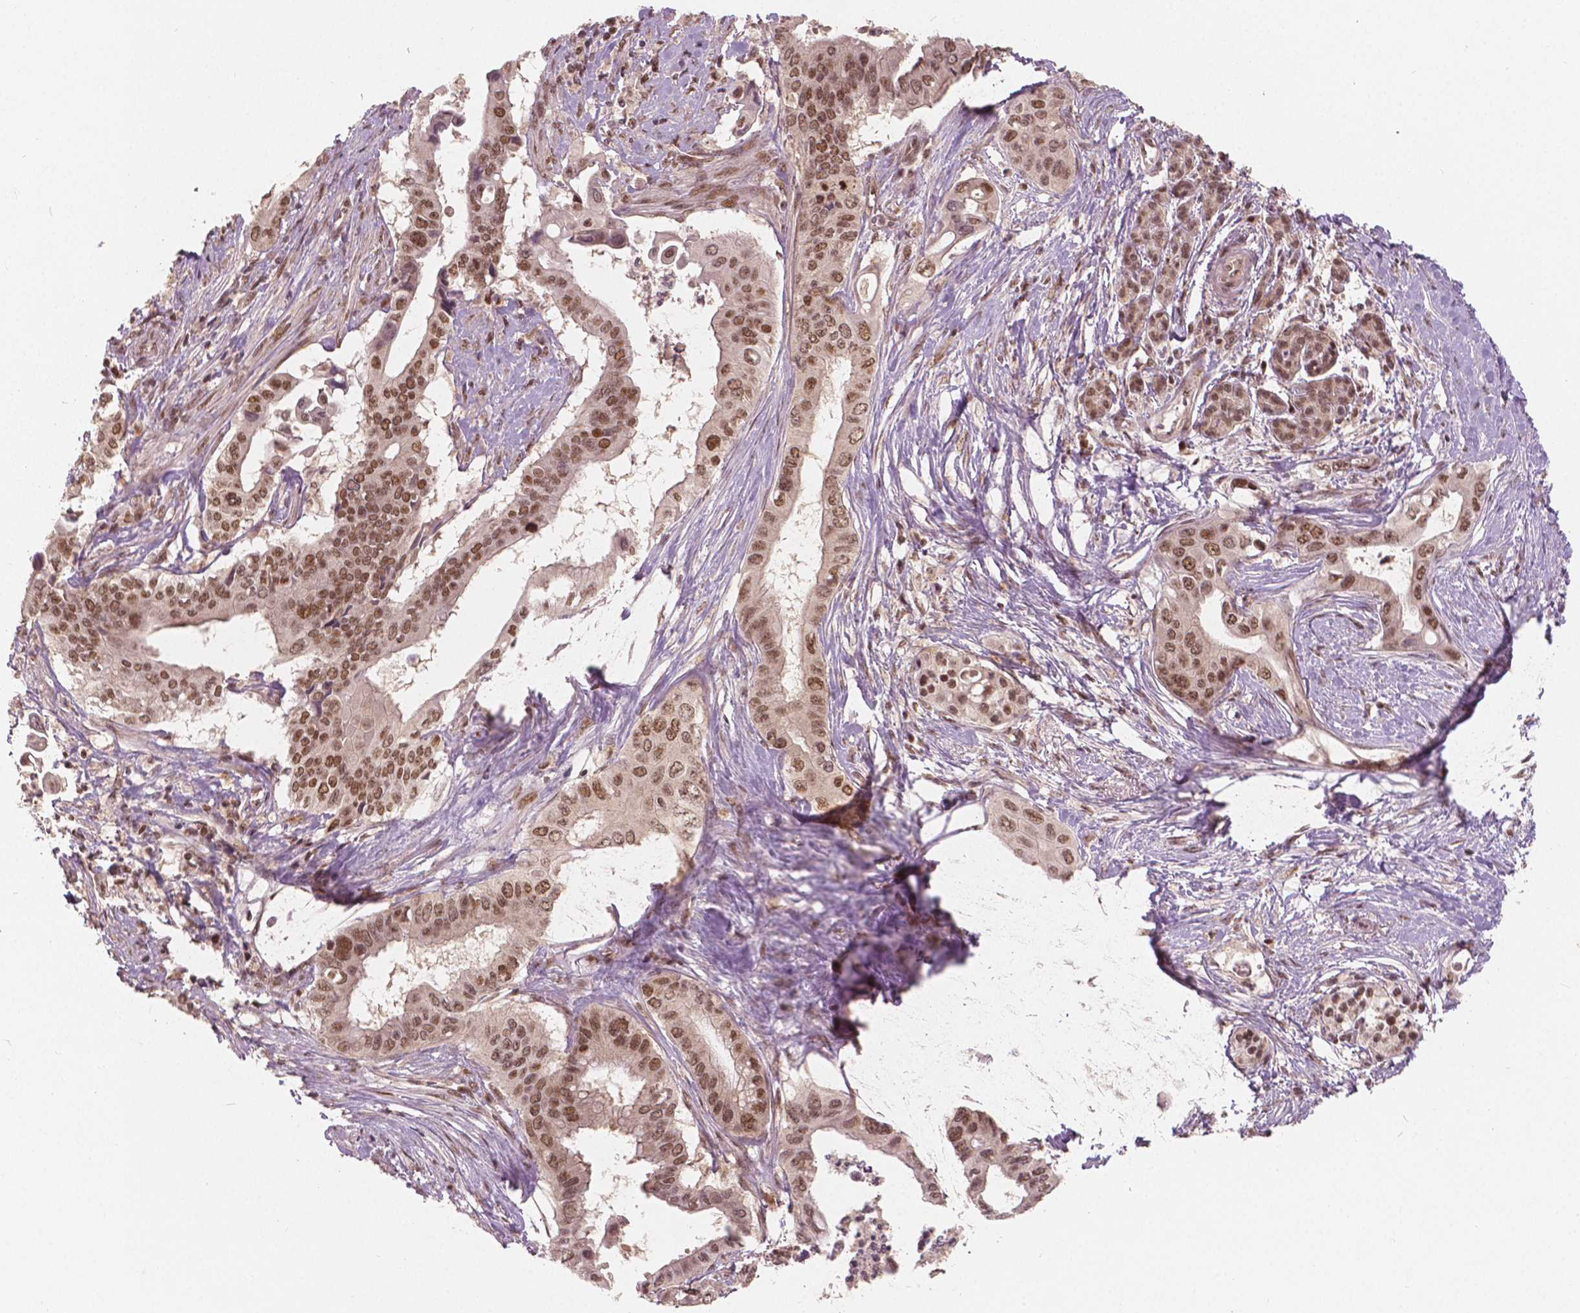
{"staining": {"intensity": "moderate", "quantity": ">75%", "location": "nuclear"}, "tissue": "pancreatic cancer", "cell_type": "Tumor cells", "image_type": "cancer", "snomed": [{"axis": "morphology", "description": "Adenocarcinoma, NOS"}, {"axis": "topography", "description": "Pancreas"}], "caption": "This is an image of IHC staining of pancreatic cancer (adenocarcinoma), which shows moderate expression in the nuclear of tumor cells.", "gene": "NSD2", "patient": {"sex": "female", "age": 77}}